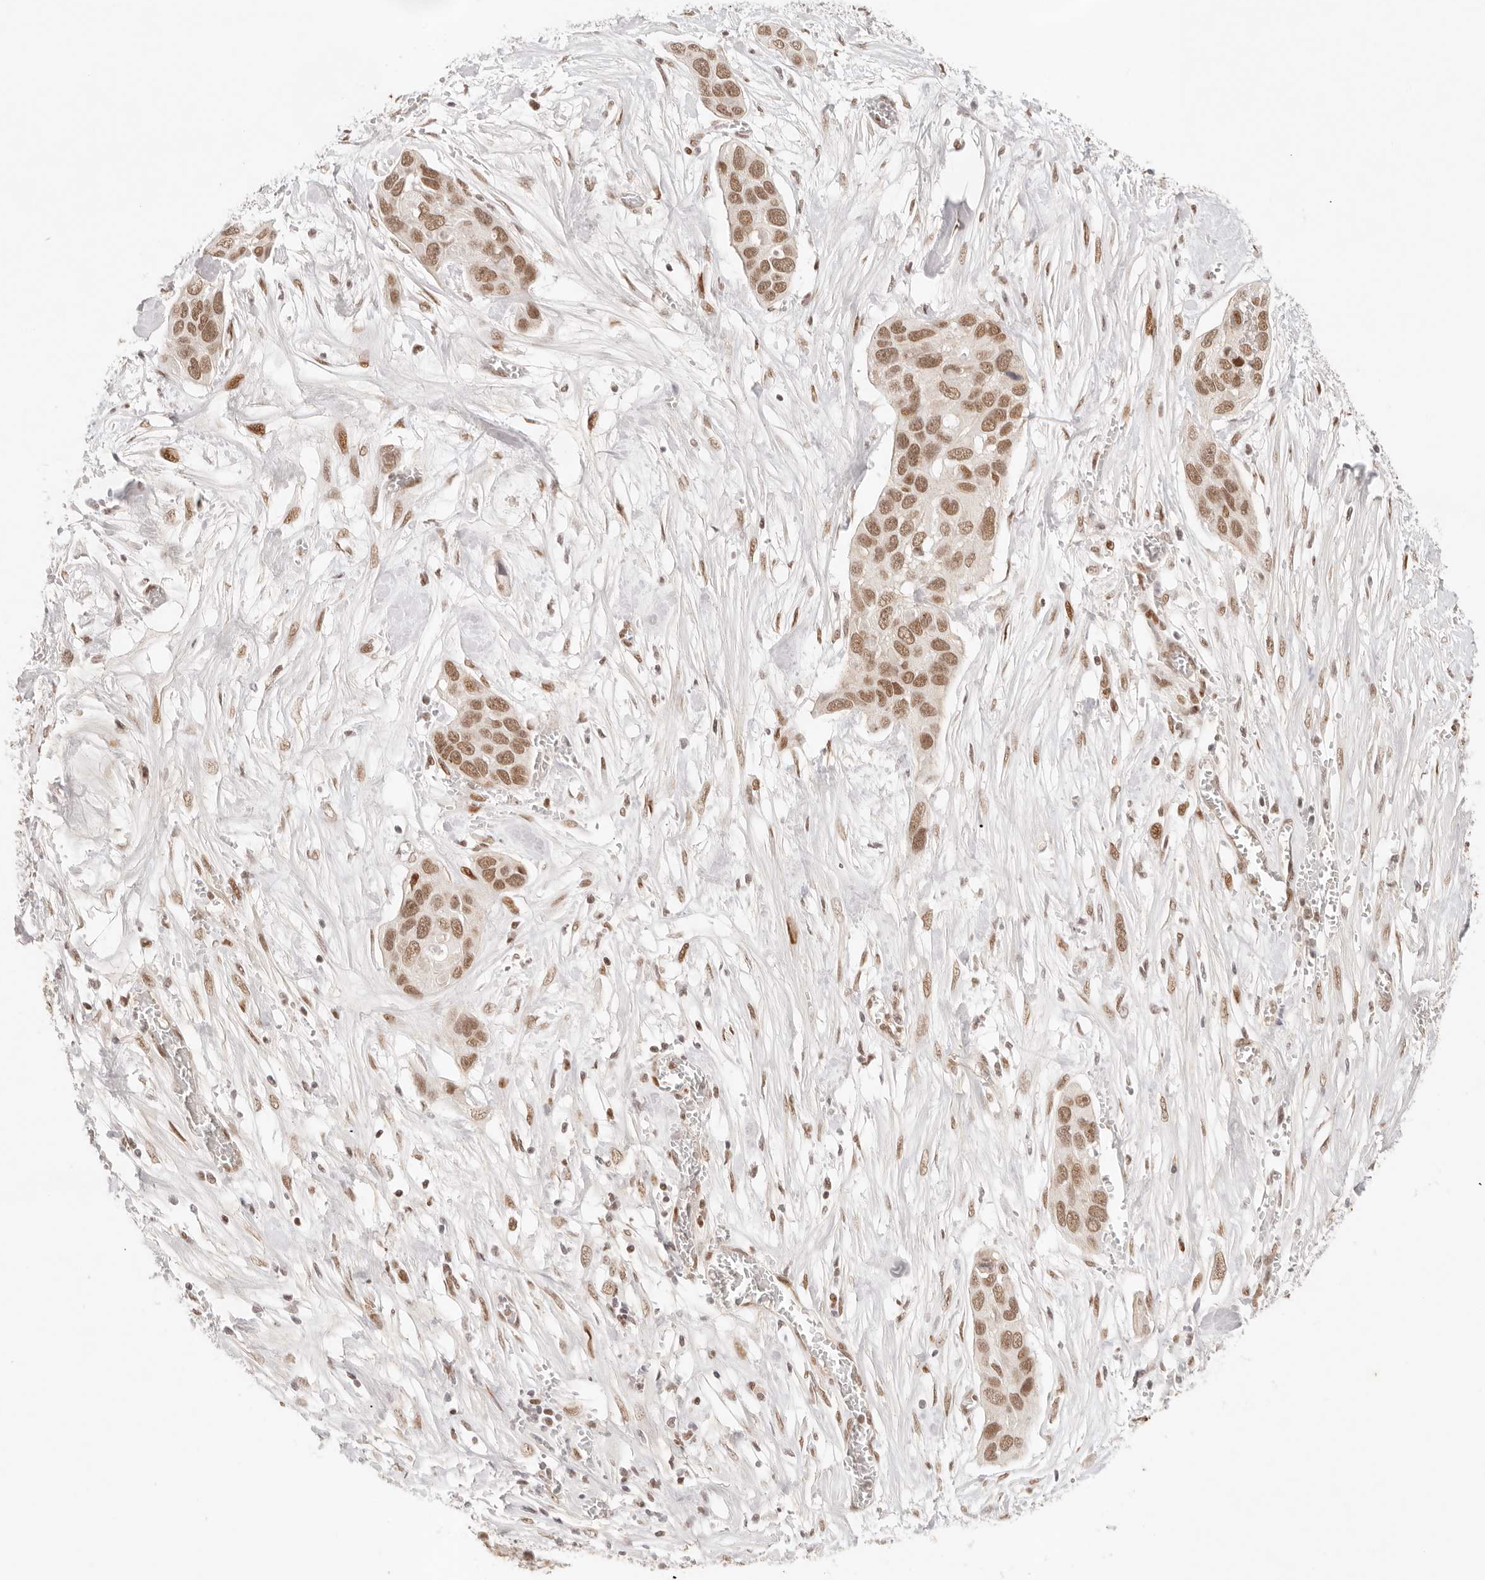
{"staining": {"intensity": "moderate", "quantity": ">75%", "location": "nuclear"}, "tissue": "pancreatic cancer", "cell_type": "Tumor cells", "image_type": "cancer", "snomed": [{"axis": "morphology", "description": "Adenocarcinoma, NOS"}, {"axis": "topography", "description": "Pancreas"}], "caption": "Moderate nuclear positivity for a protein is identified in about >75% of tumor cells of pancreatic cancer using IHC.", "gene": "HOXC5", "patient": {"sex": "female", "age": 60}}